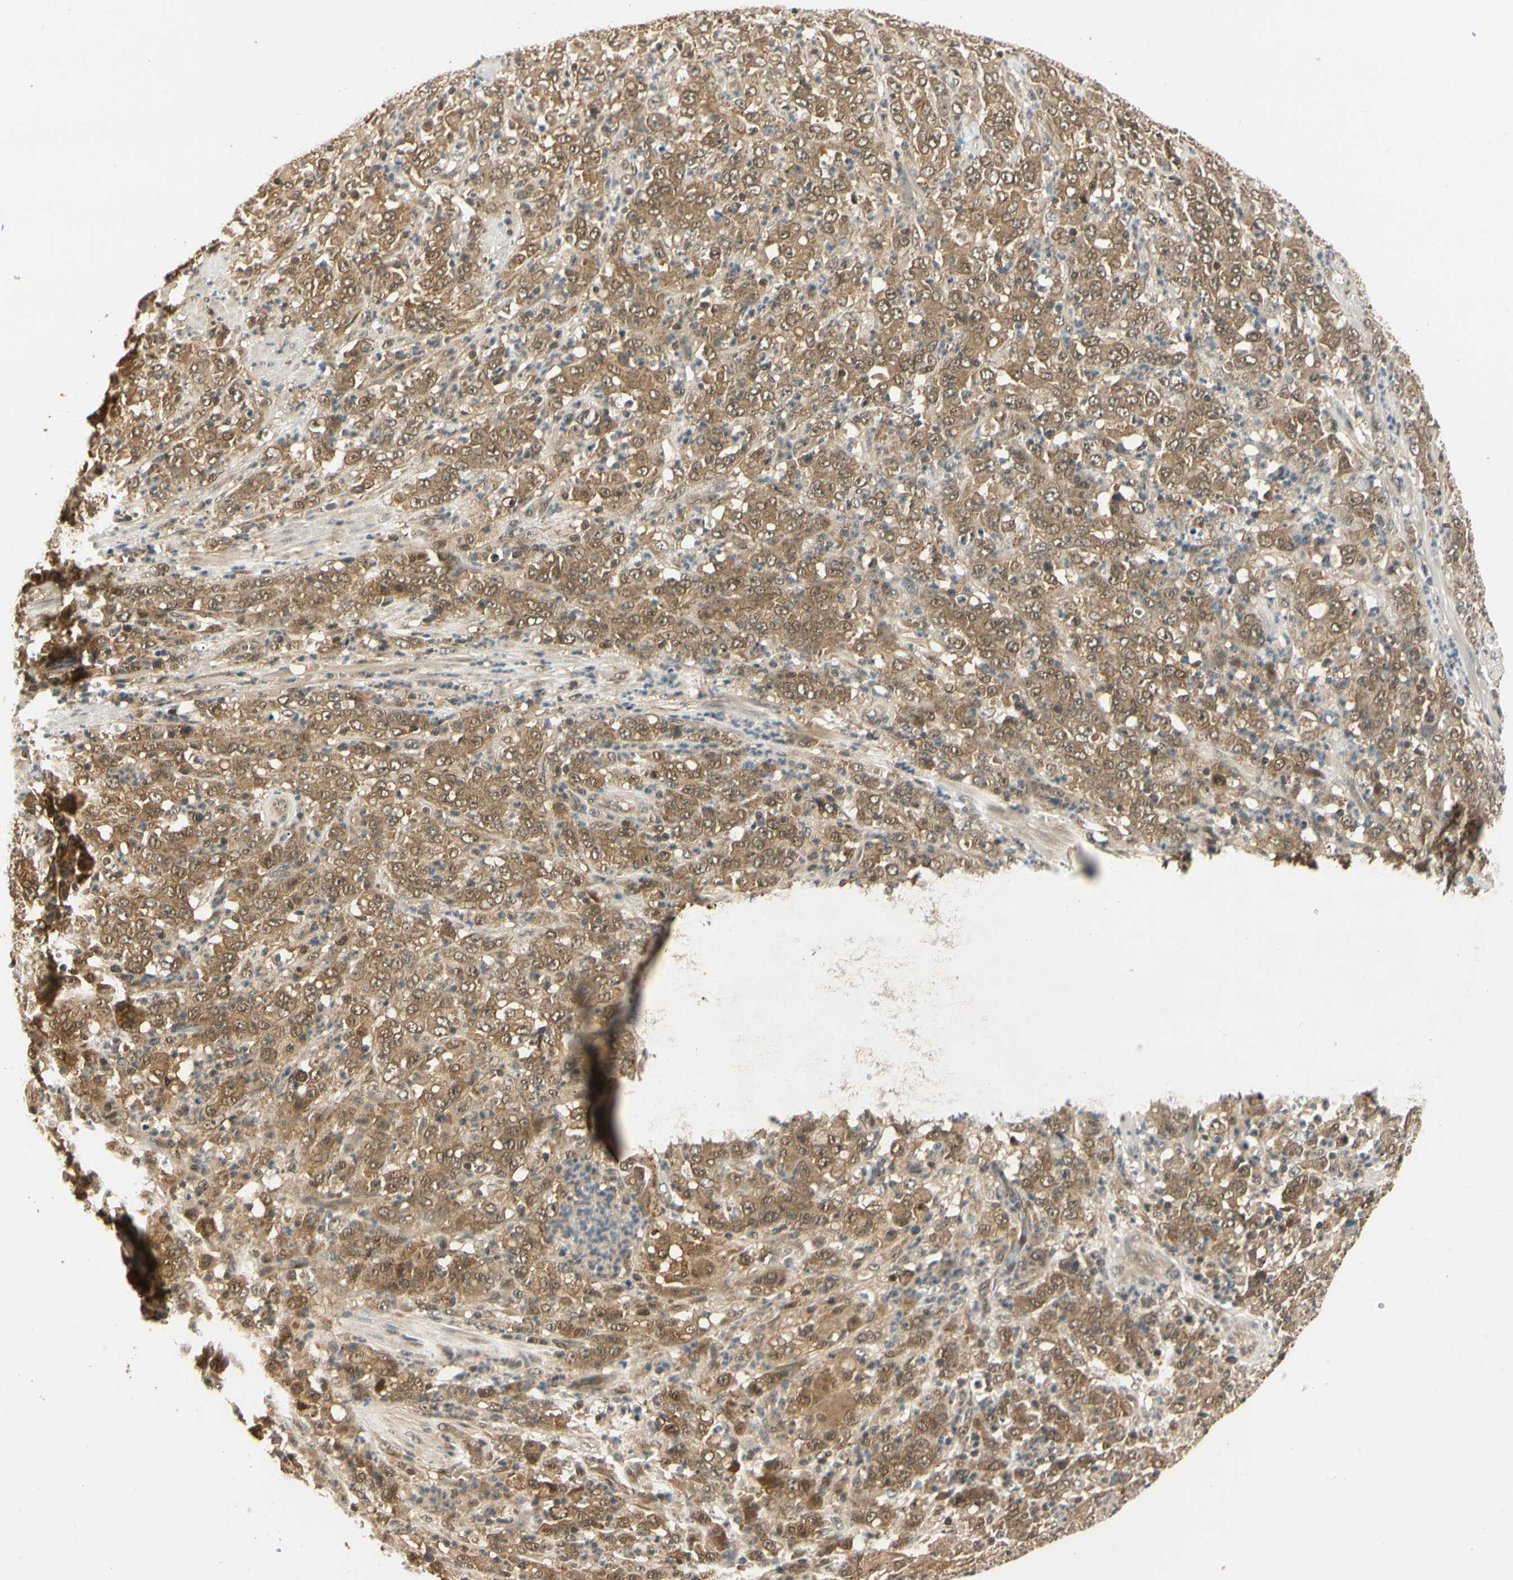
{"staining": {"intensity": "moderate", "quantity": ">75%", "location": "cytoplasmic/membranous,nuclear"}, "tissue": "stomach cancer", "cell_type": "Tumor cells", "image_type": "cancer", "snomed": [{"axis": "morphology", "description": "Adenocarcinoma, NOS"}, {"axis": "topography", "description": "Stomach, lower"}], "caption": "About >75% of tumor cells in stomach cancer (adenocarcinoma) display moderate cytoplasmic/membranous and nuclear protein positivity as visualized by brown immunohistochemical staining.", "gene": "UBE2Z", "patient": {"sex": "female", "age": 71}}